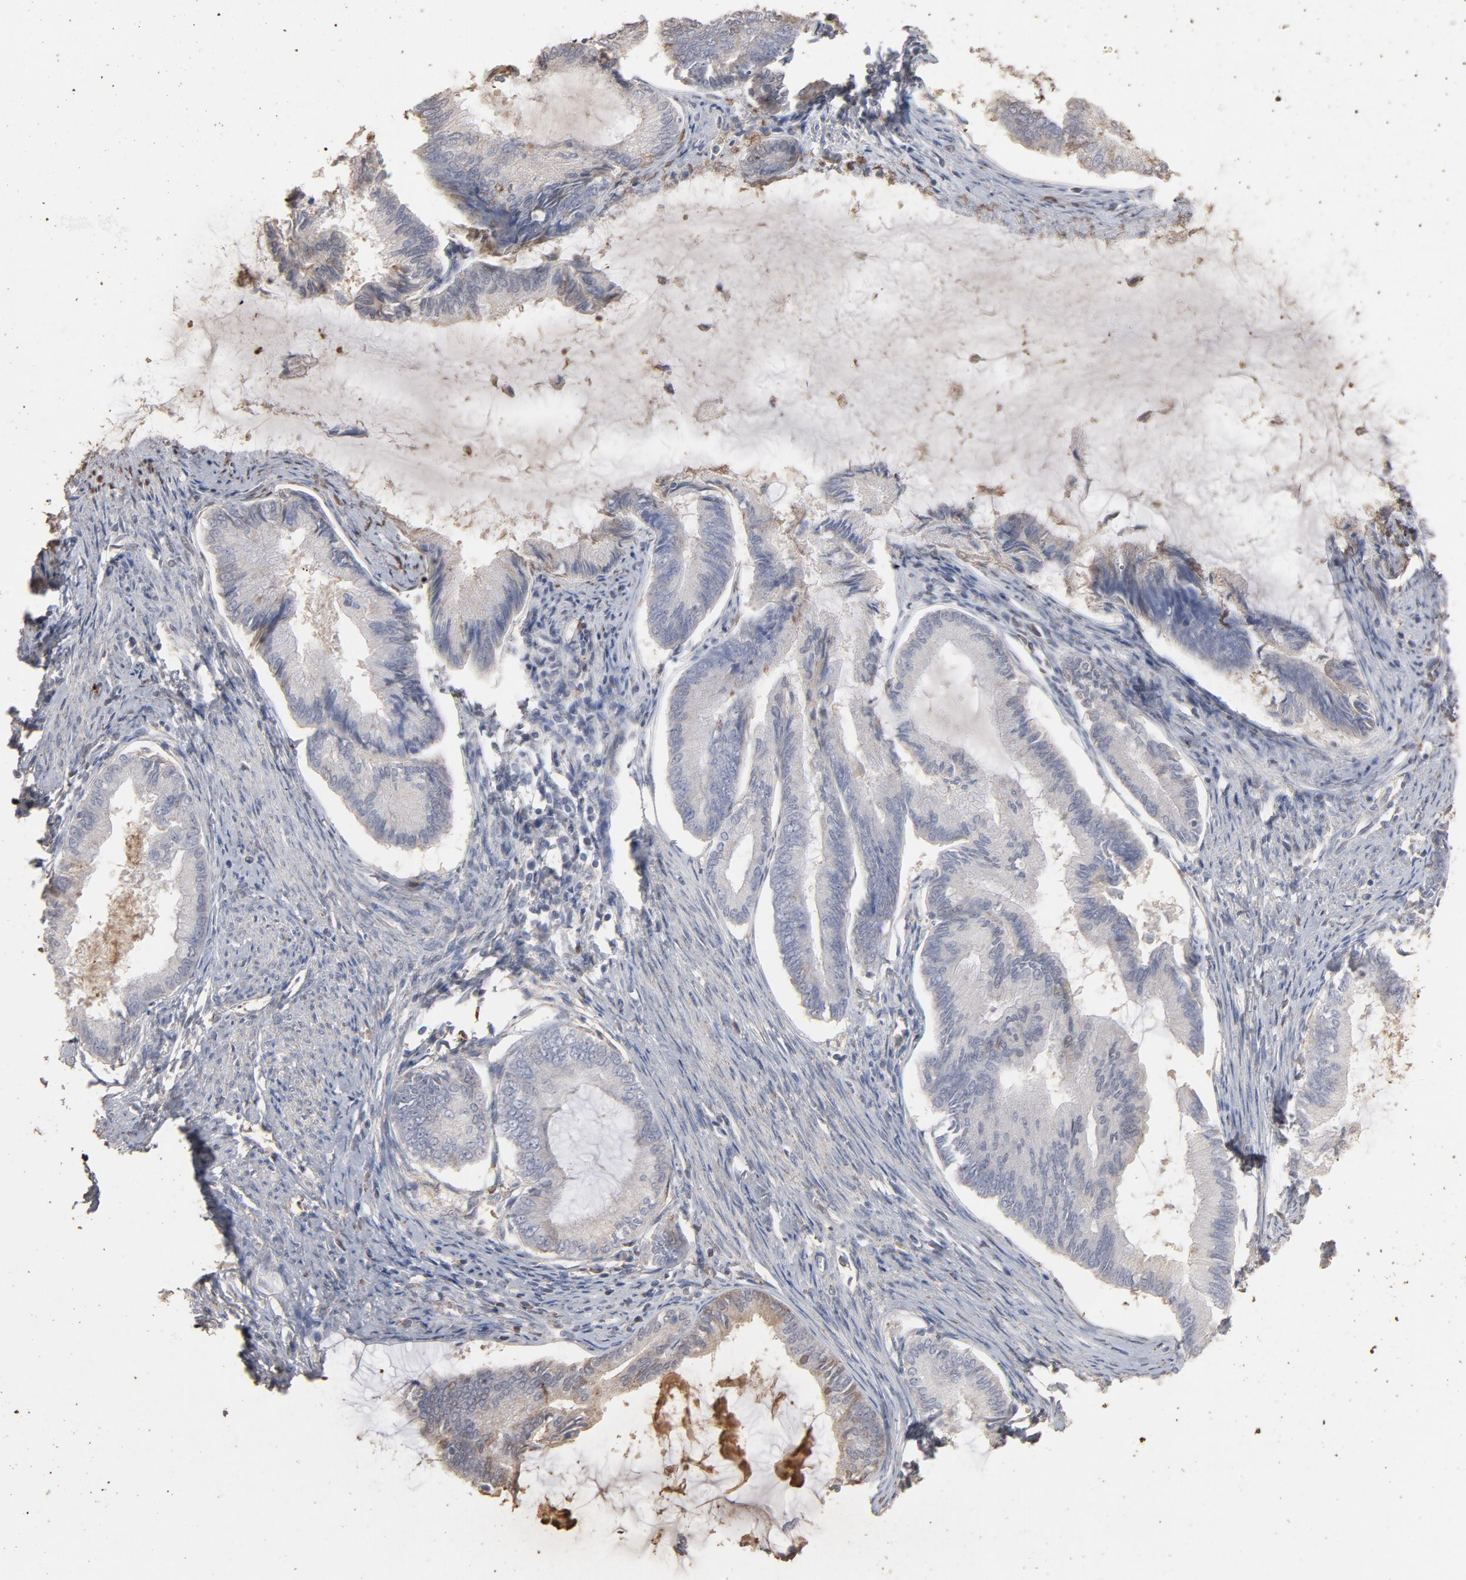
{"staining": {"intensity": "weak", "quantity": "<25%", "location": "cytoplasmic/membranous"}, "tissue": "endometrial cancer", "cell_type": "Tumor cells", "image_type": "cancer", "snomed": [{"axis": "morphology", "description": "Adenocarcinoma, NOS"}, {"axis": "topography", "description": "Endometrium"}], "caption": "Photomicrograph shows no significant protein staining in tumor cells of endometrial cancer.", "gene": "PNMA1", "patient": {"sex": "female", "age": 86}}